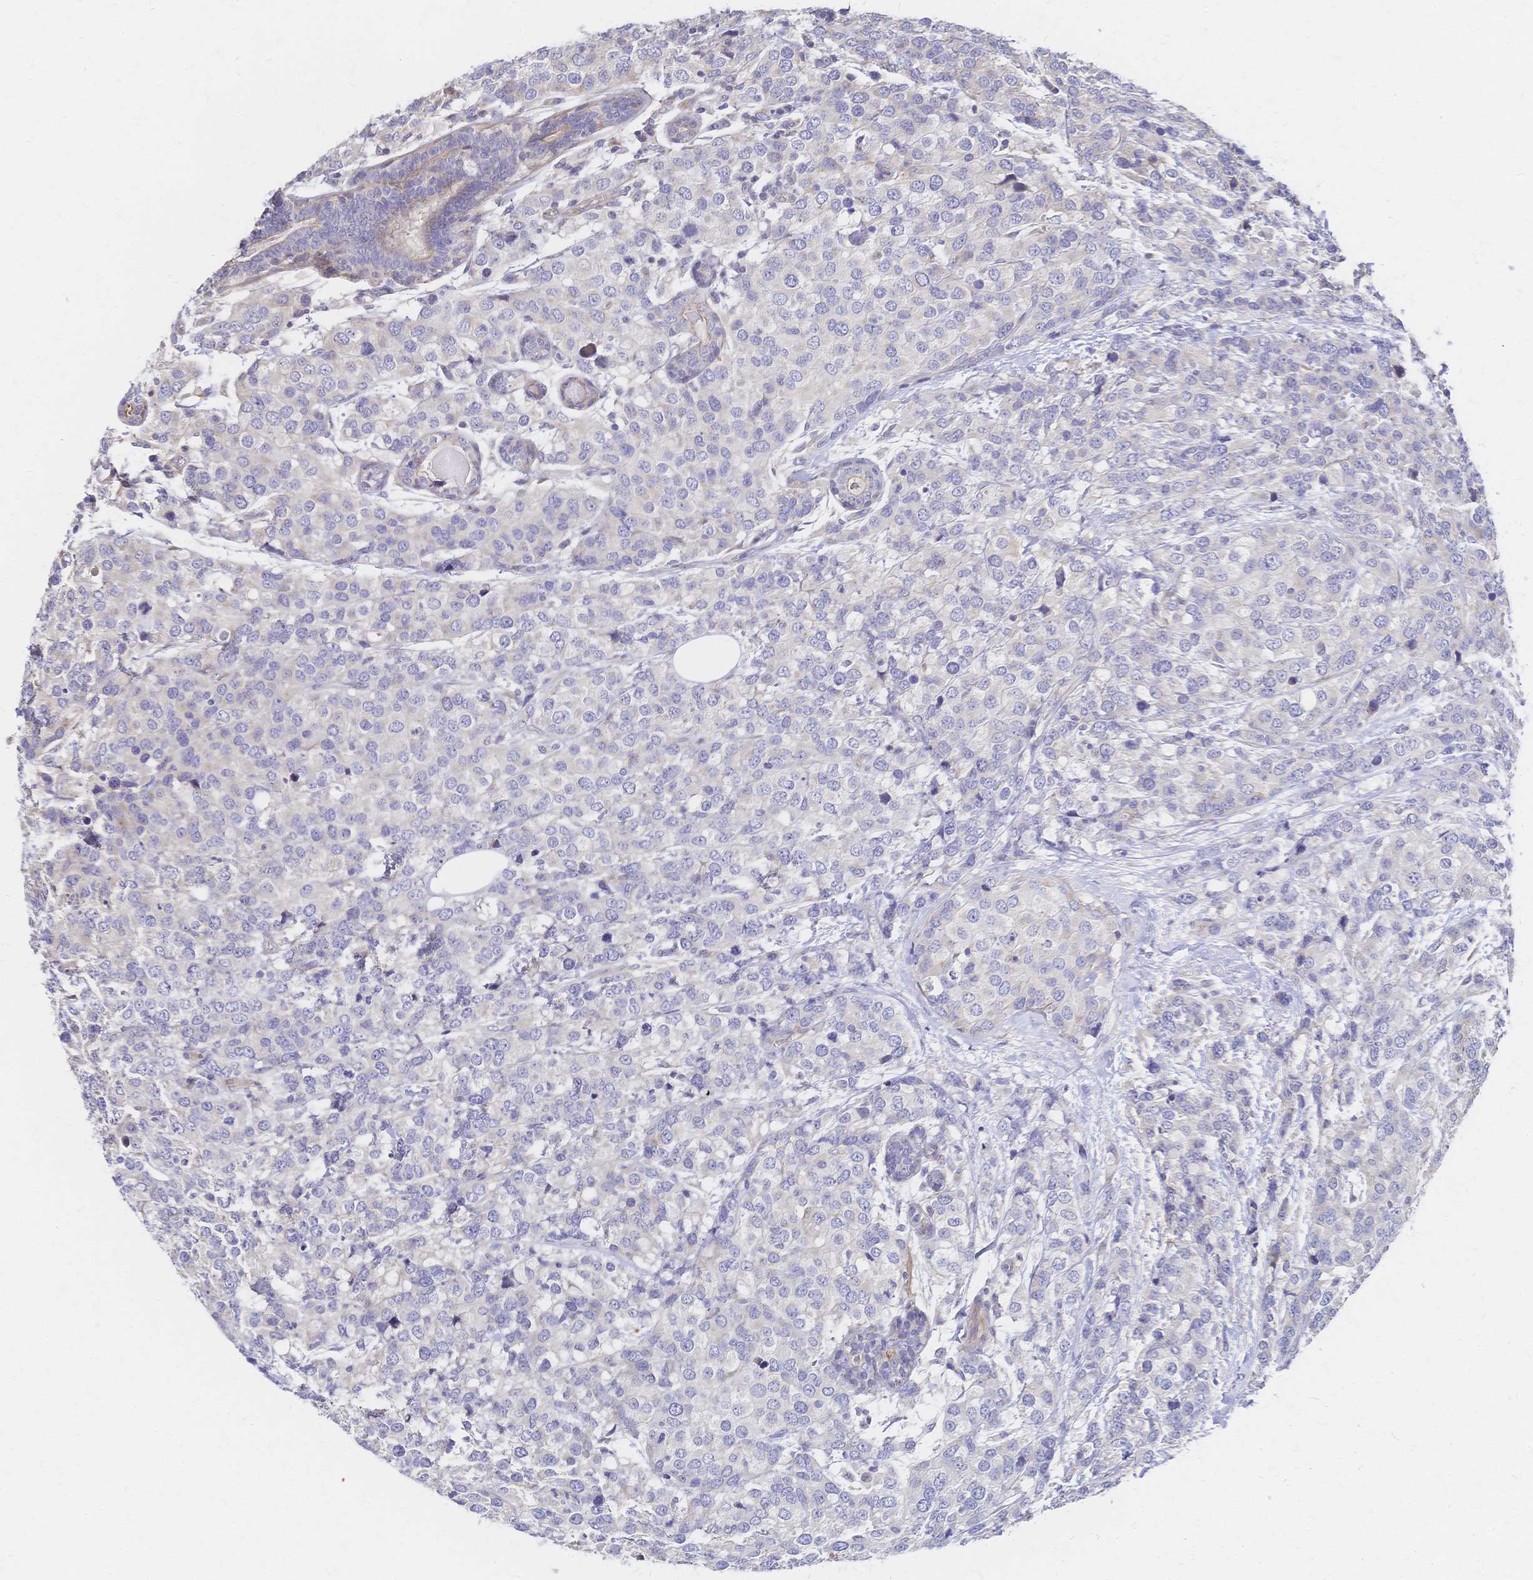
{"staining": {"intensity": "negative", "quantity": "none", "location": "none"}, "tissue": "breast cancer", "cell_type": "Tumor cells", "image_type": "cancer", "snomed": [{"axis": "morphology", "description": "Lobular carcinoma"}, {"axis": "topography", "description": "Breast"}], "caption": "This is an immunohistochemistry (IHC) image of breast lobular carcinoma. There is no staining in tumor cells.", "gene": "SLC5A1", "patient": {"sex": "female", "age": 59}}